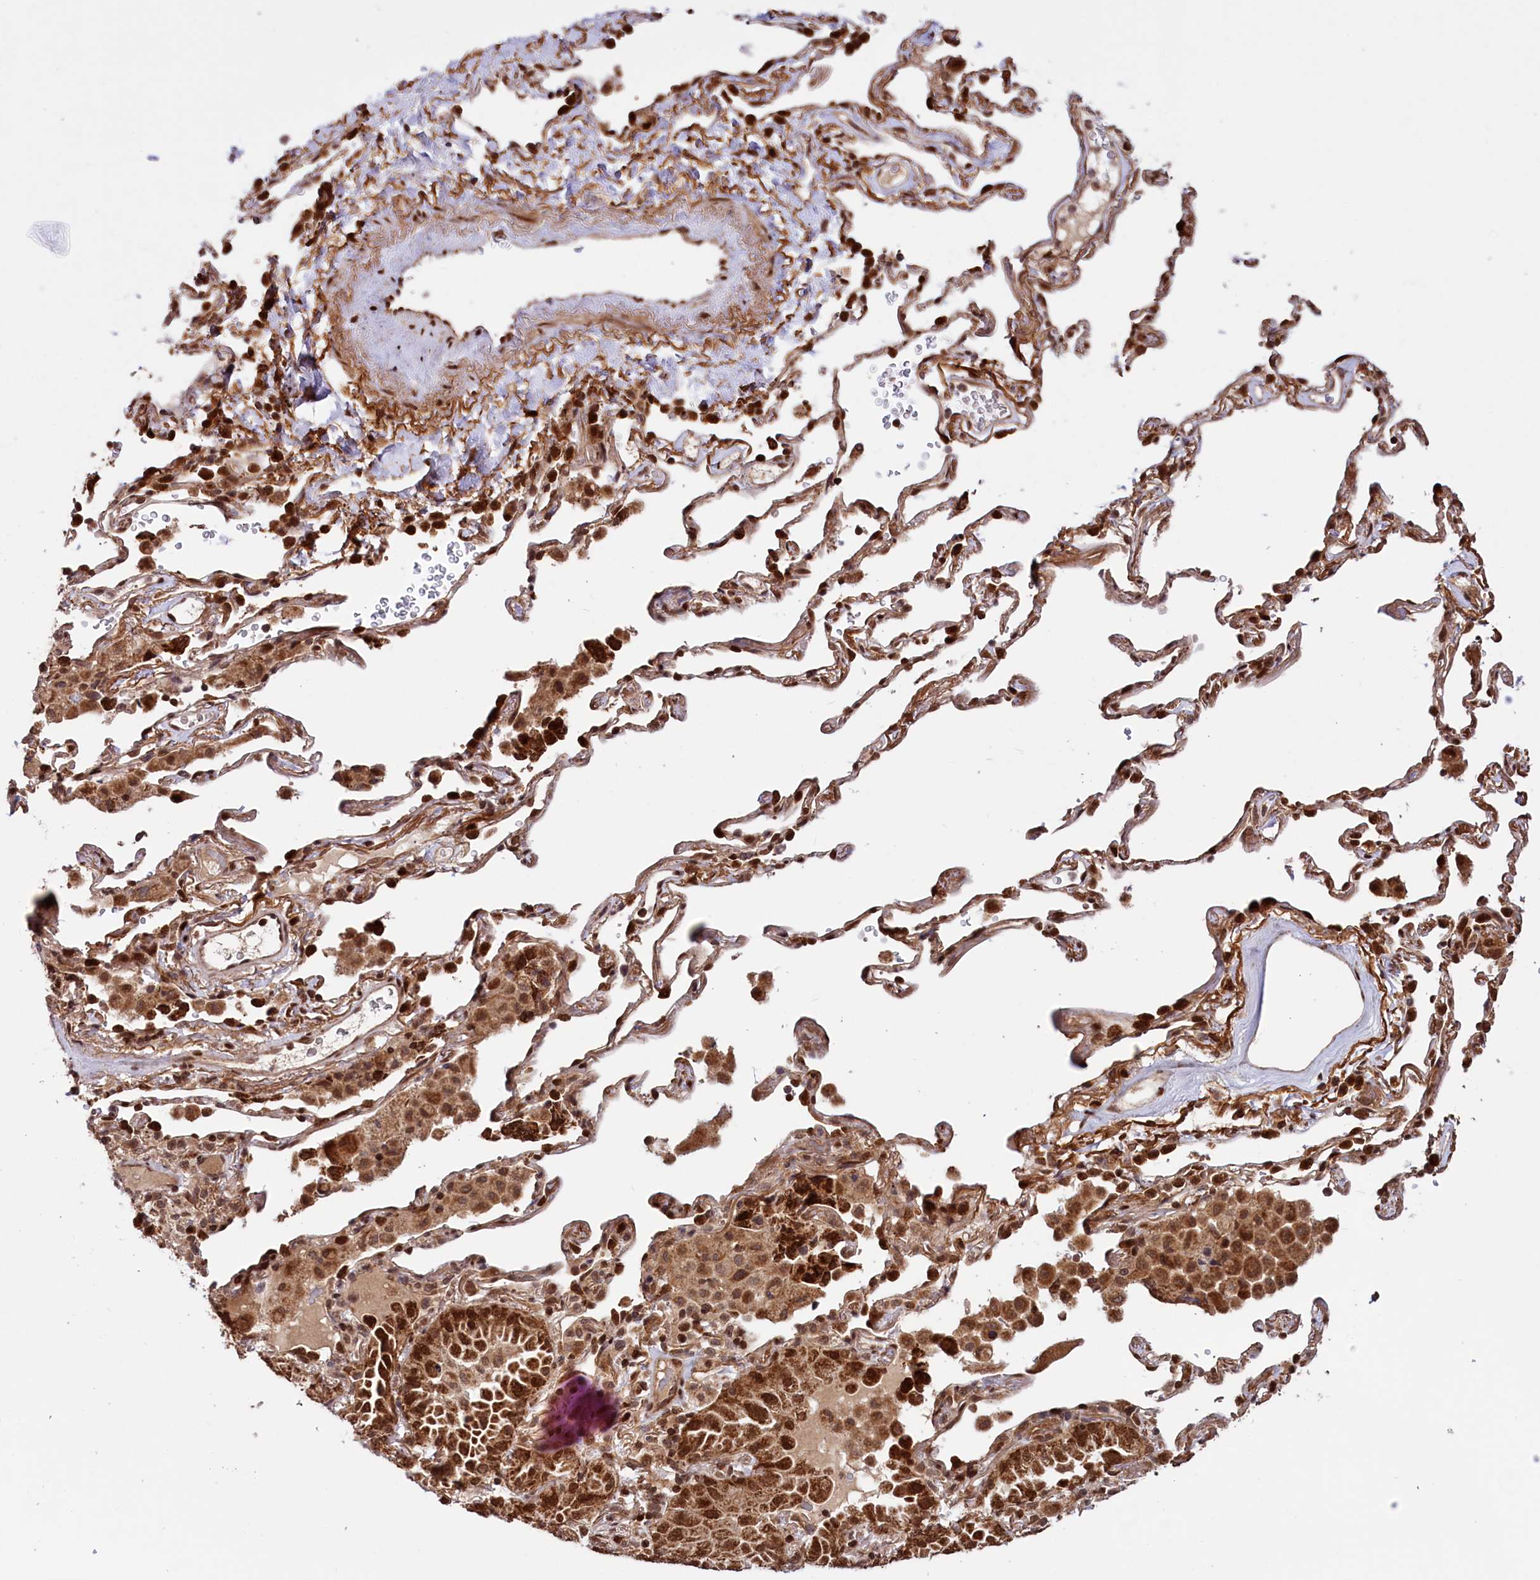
{"staining": {"intensity": "strong", "quantity": ">75%", "location": "cytoplasmic/membranous,nuclear"}, "tissue": "lung cancer", "cell_type": "Tumor cells", "image_type": "cancer", "snomed": [{"axis": "morphology", "description": "Adenocarcinoma, NOS"}, {"axis": "topography", "description": "Lung"}], "caption": "Lung cancer was stained to show a protein in brown. There is high levels of strong cytoplasmic/membranous and nuclear staining in approximately >75% of tumor cells.", "gene": "PHC3", "patient": {"sex": "female", "age": 69}}